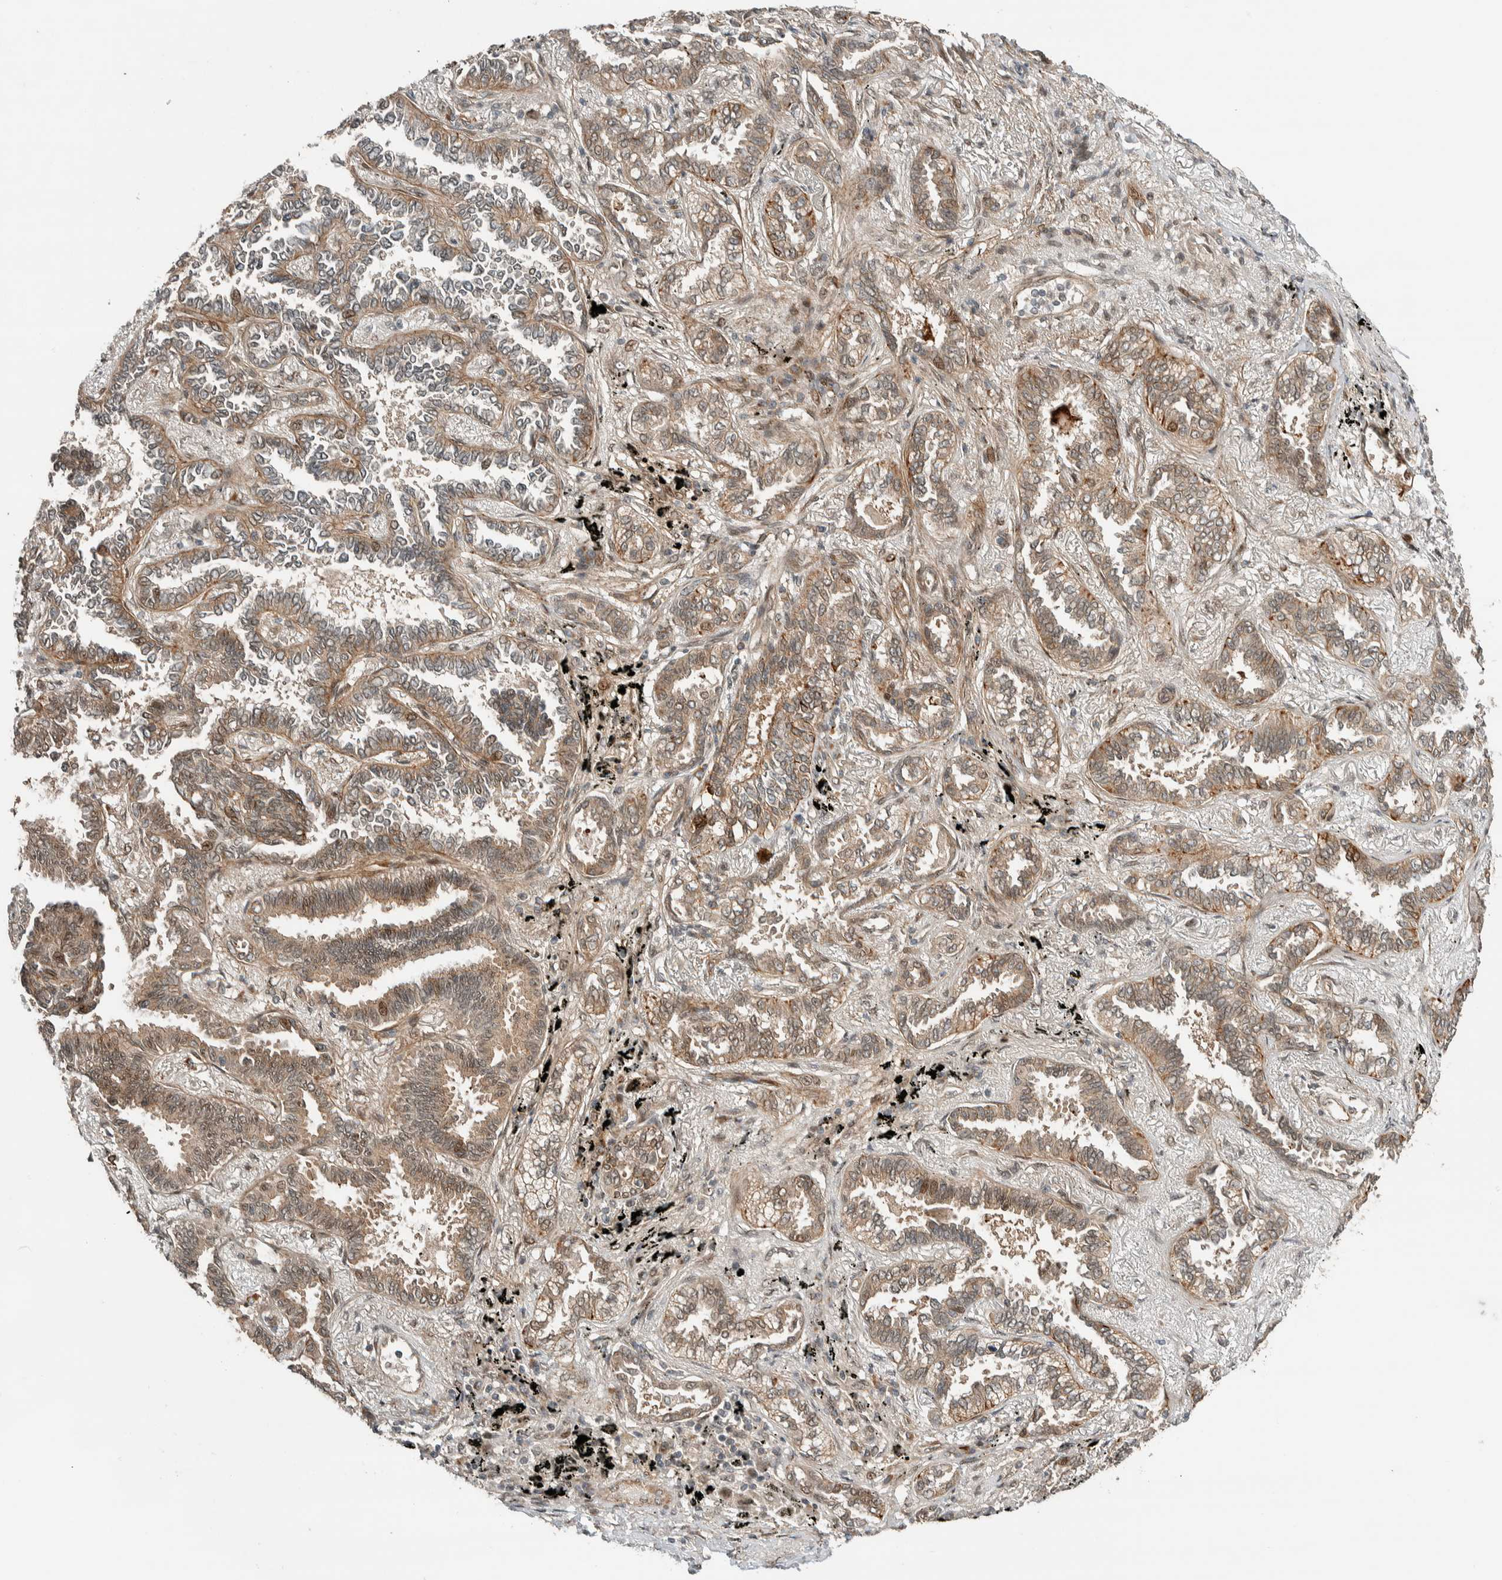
{"staining": {"intensity": "weak", "quantity": "25%-75%", "location": "cytoplasmic/membranous"}, "tissue": "lung cancer", "cell_type": "Tumor cells", "image_type": "cancer", "snomed": [{"axis": "morphology", "description": "Adenocarcinoma, NOS"}, {"axis": "topography", "description": "Lung"}], "caption": "There is low levels of weak cytoplasmic/membranous expression in tumor cells of lung adenocarcinoma, as demonstrated by immunohistochemical staining (brown color).", "gene": "STXBP4", "patient": {"sex": "male", "age": 59}}